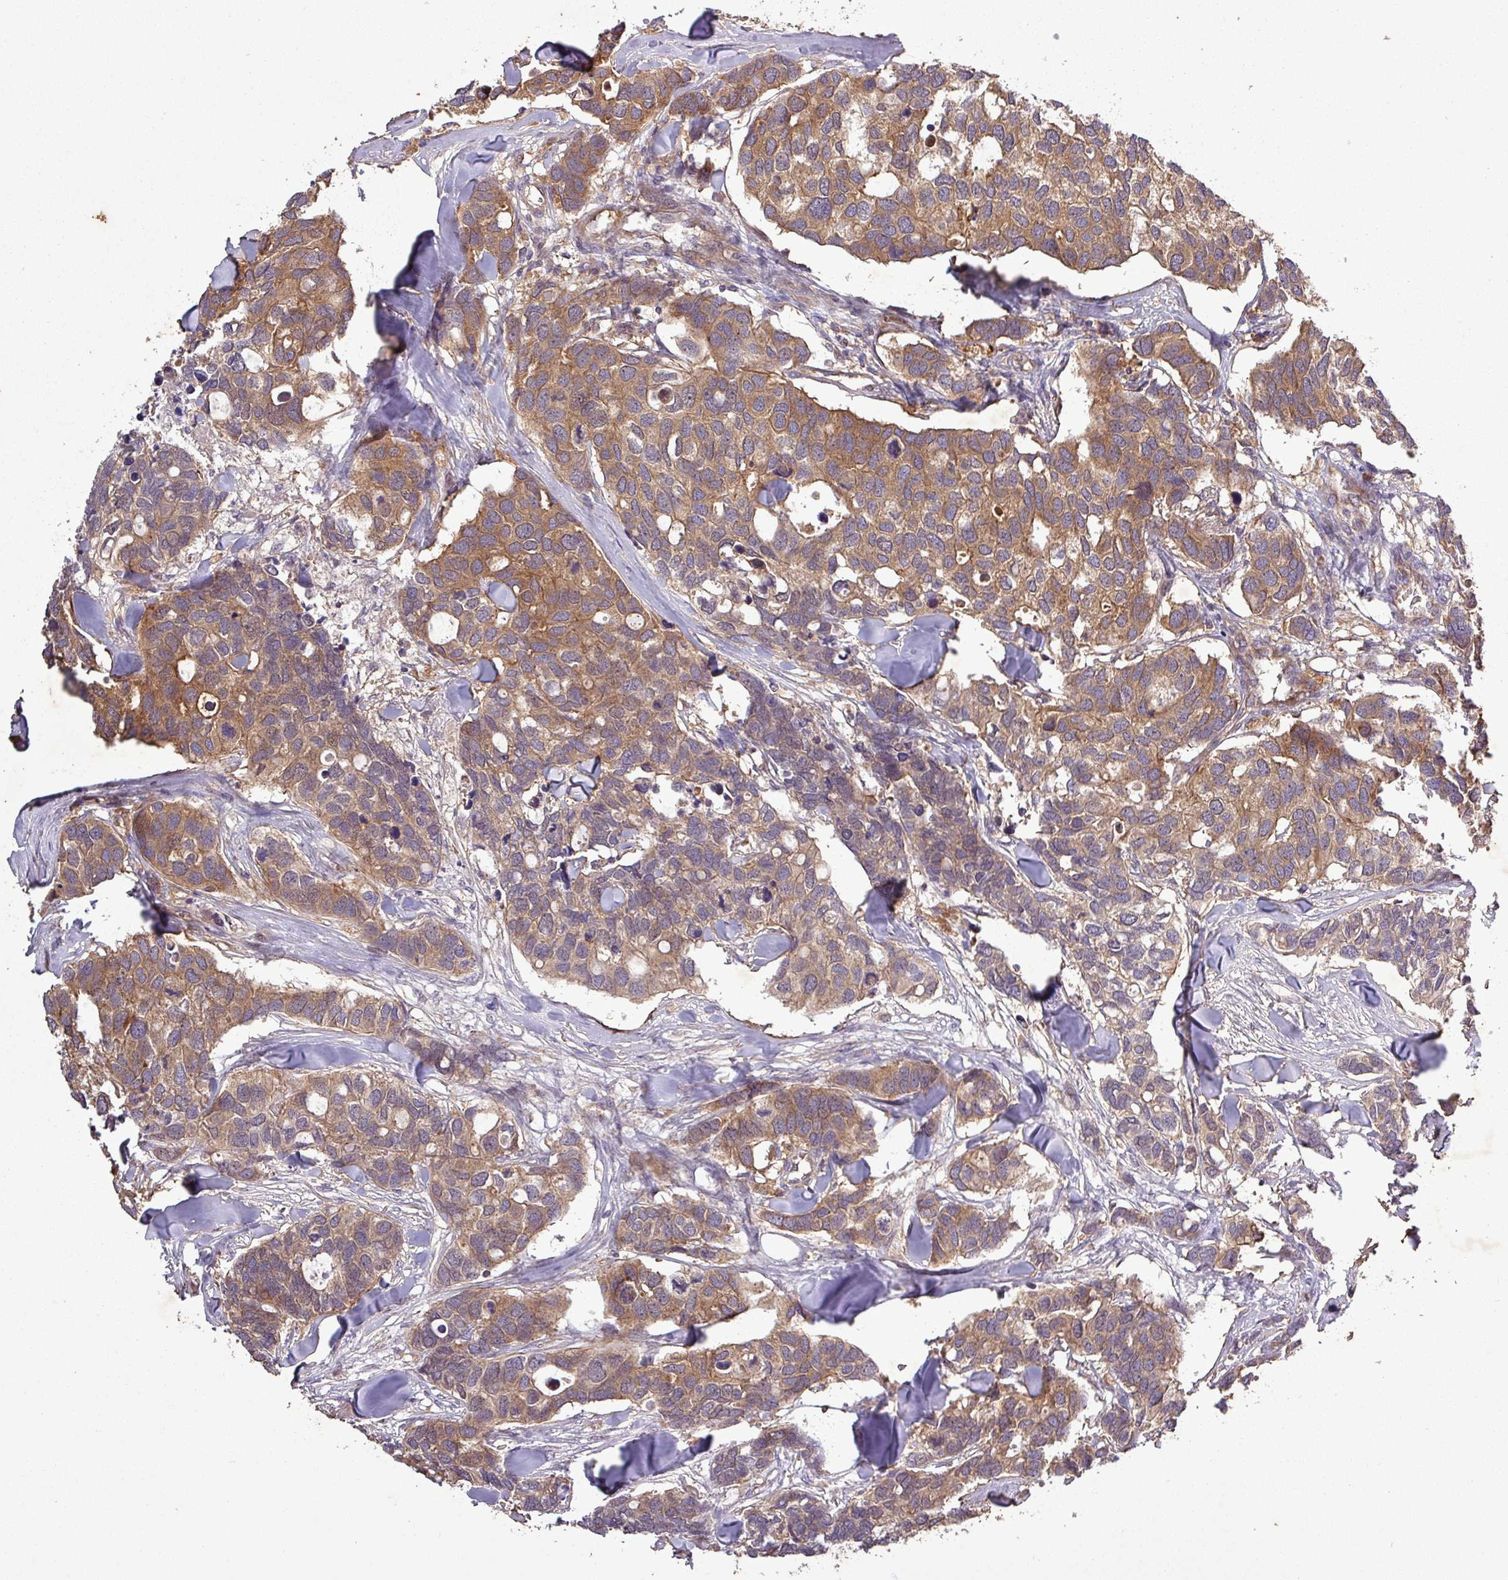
{"staining": {"intensity": "strong", "quantity": ">75%", "location": "cytoplasmic/membranous"}, "tissue": "breast cancer", "cell_type": "Tumor cells", "image_type": "cancer", "snomed": [{"axis": "morphology", "description": "Duct carcinoma"}, {"axis": "topography", "description": "Breast"}], "caption": "Protein analysis of breast intraductal carcinoma tissue shows strong cytoplasmic/membranous positivity in approximately >75% of tumor cells.", "gene": "SIRPB2", "patient": {"sex": "female", "age": 83}}